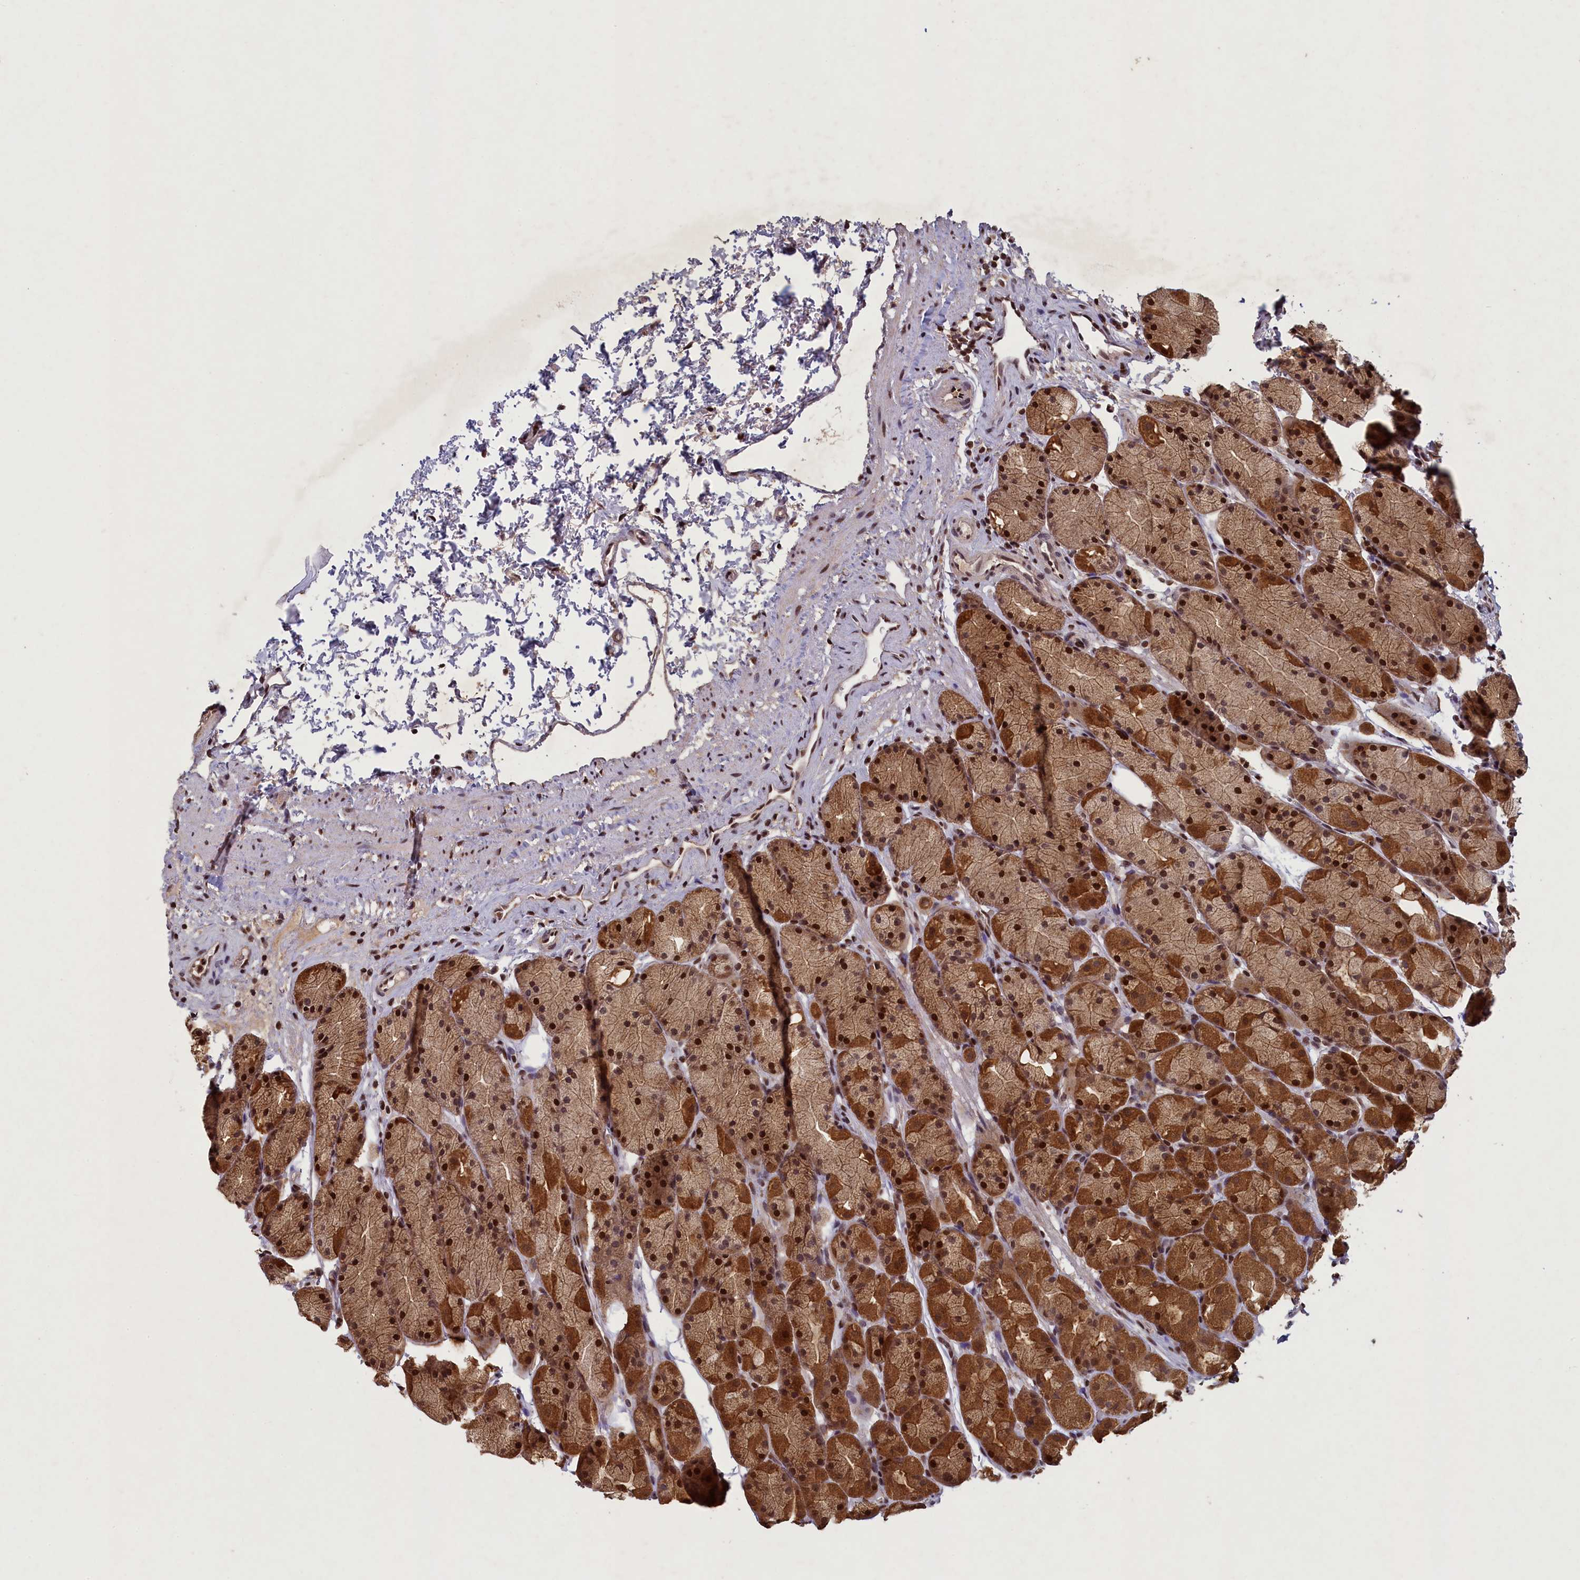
{"staining": {"intensity": "strong", "quantity": ">75%", "location": "cytoplasmic/membranous,nuclear"}, "tissue": "stomach", "cell_type": "Glandular cells", "image_type": "normal", "snomed": [{"axis": "morphology", "description": "Normal tissue, NOS"}, {"axis": "topography", "description": "Stomach, upper"}, {"axis": "topography", "description": "Stomach"}], "caption": "This image reveals benign stomach stained with immunohistochemistry to label a protein in brown. The cytoplasmic/membranous,nuclear of glandular cells show strong positivity for the protein. Nuclei are counter-stained blue.", "gene": "NUBP1", "patient": {"sex": "male", "age": 47}}